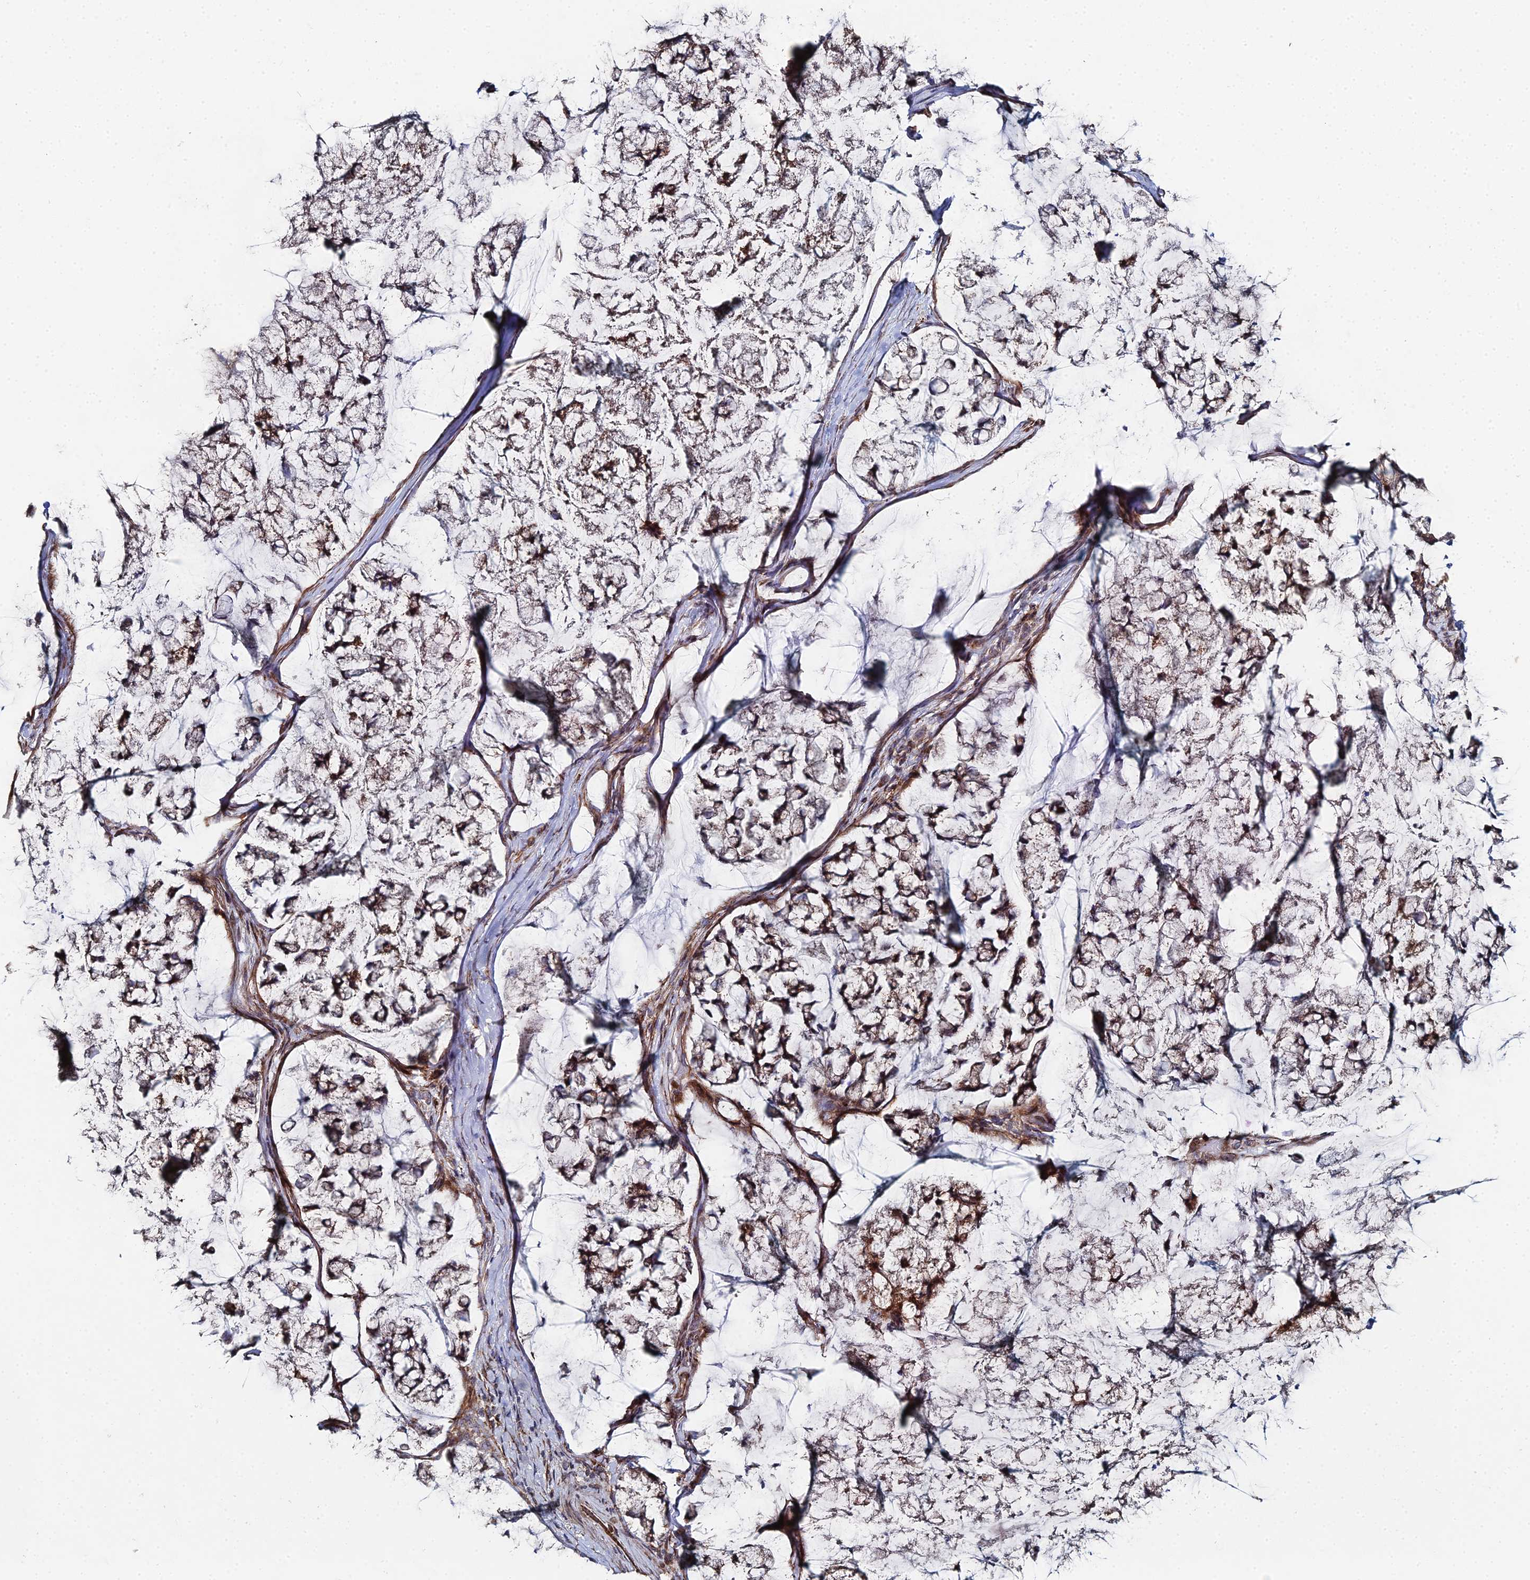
{"staining": {"intensity": "moderate", "quantity": ">75%", "location": "cytoplasmic/membranous"}, "tissue": "stomach cancer", "cell_type": "Tumor cells", "image_type": "cancer", "snomed": [{"axis": "morphology", "description": "Adenocarcinoma, NOS"}, {"axis": "topography", "description": "Stomach, lower"}], "caption": "Stomach adenocarcinoma was stained to show a protein in brown. There is medium levels of moderate cytoplasmic/membranous expression in about >75% of tumor cells. (IHC, brightfield microscopy, high magnification).", "gene": "SGMS1", "patient": {"sex": "male", "age": 67}}